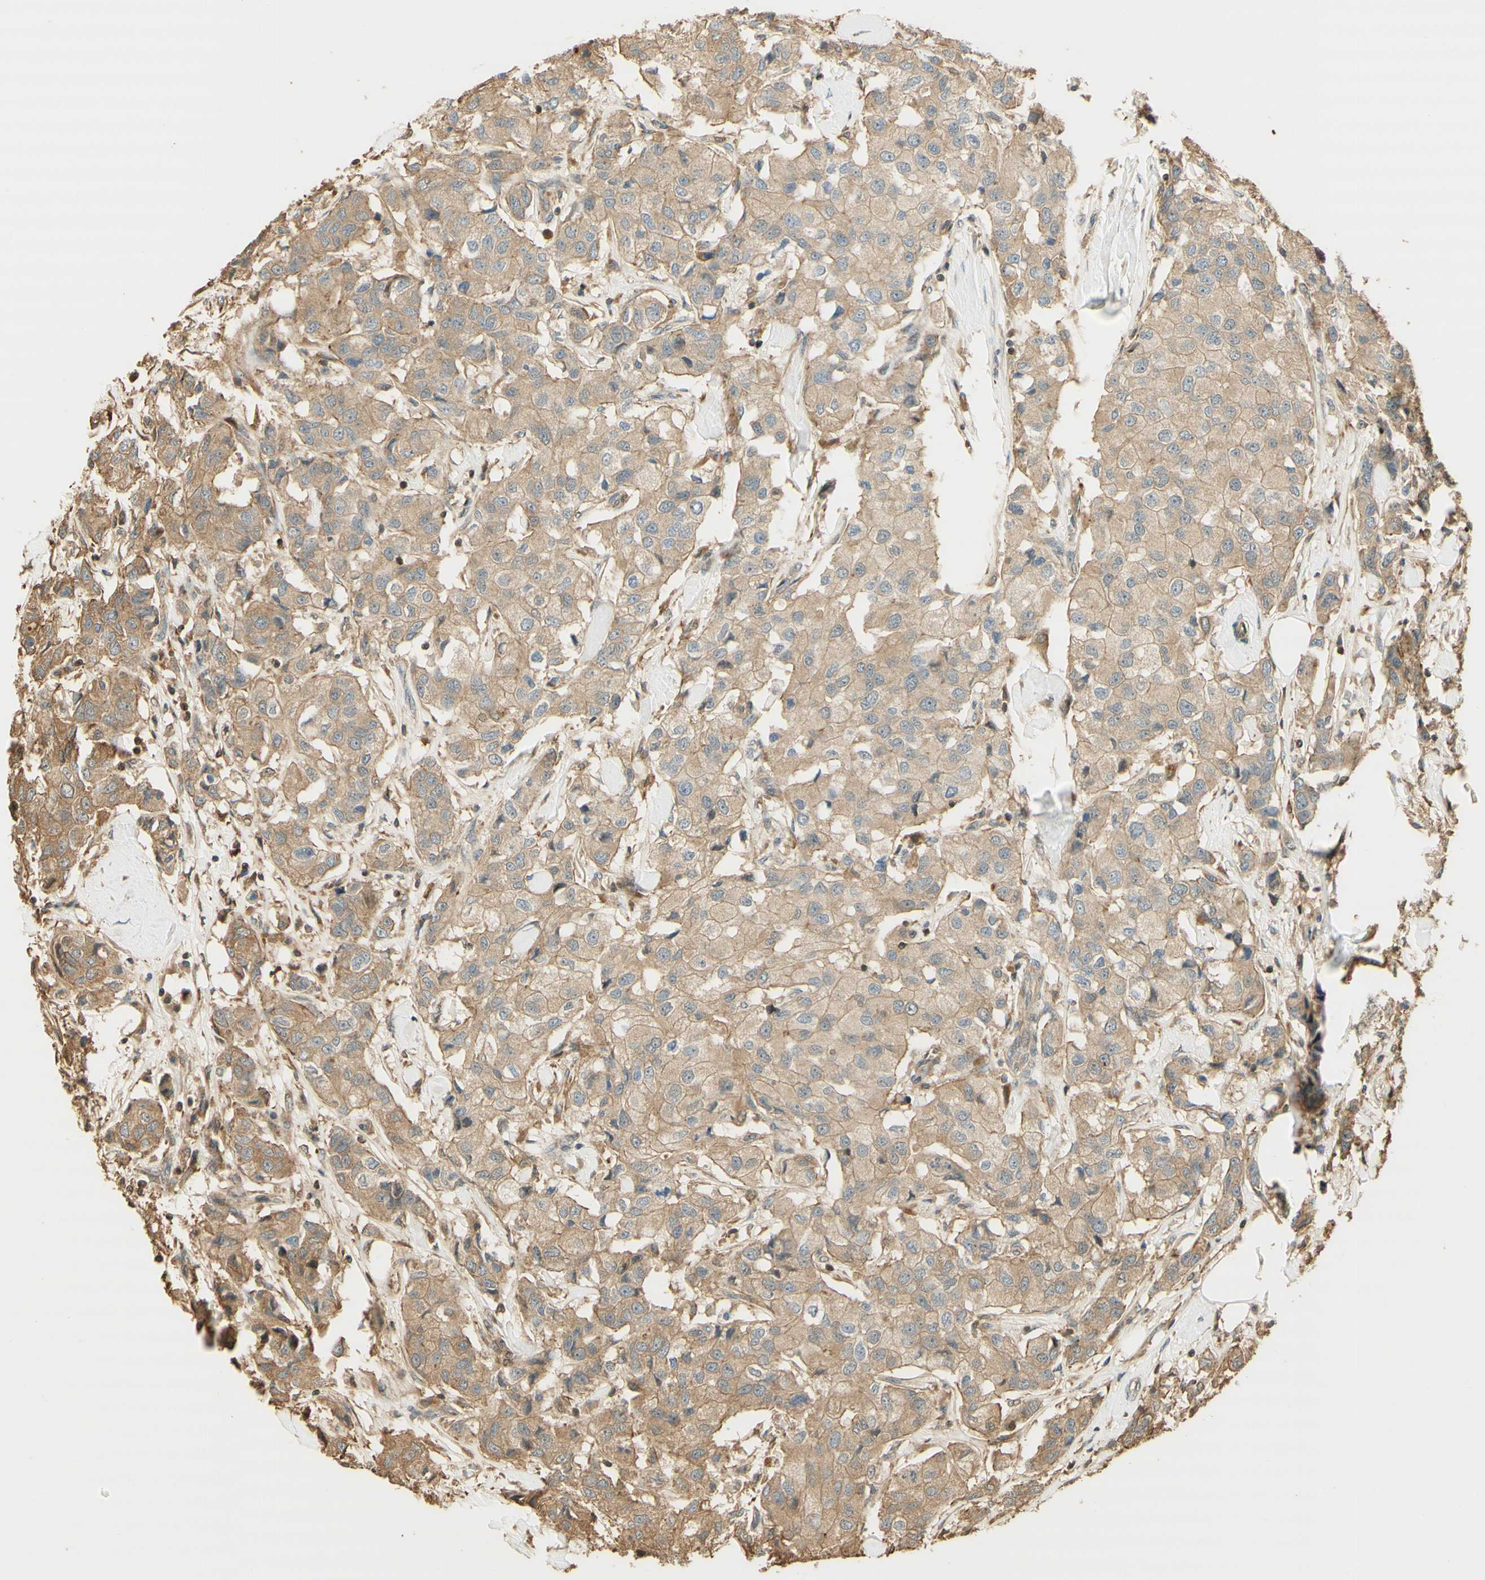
{"staining": {"intensity": "weak", "quantity": ">75%", "location": "cytoplasmic/membranous"}, "tissue": "breast cancer", "cell_type": "Tumor cells", "image_type": "cancer", "snomed": [{"axis": "morphology", "description": "Duct carcinoma"}, {"axis": "topography", "description": "Breast"}], "caption": "Immunohistochemical staining of human breast infiltrating ductal carcinoma shows weak cytoplasmic/membranous protein staining in approximately >75% of tumor cells. The staining is performed using DAB brown chromogen to label protein expression. The nuclei are counter-stained blue using hematoxylin.", "gene": "AGER", "patient": {"sex": "female", "age": 80}}